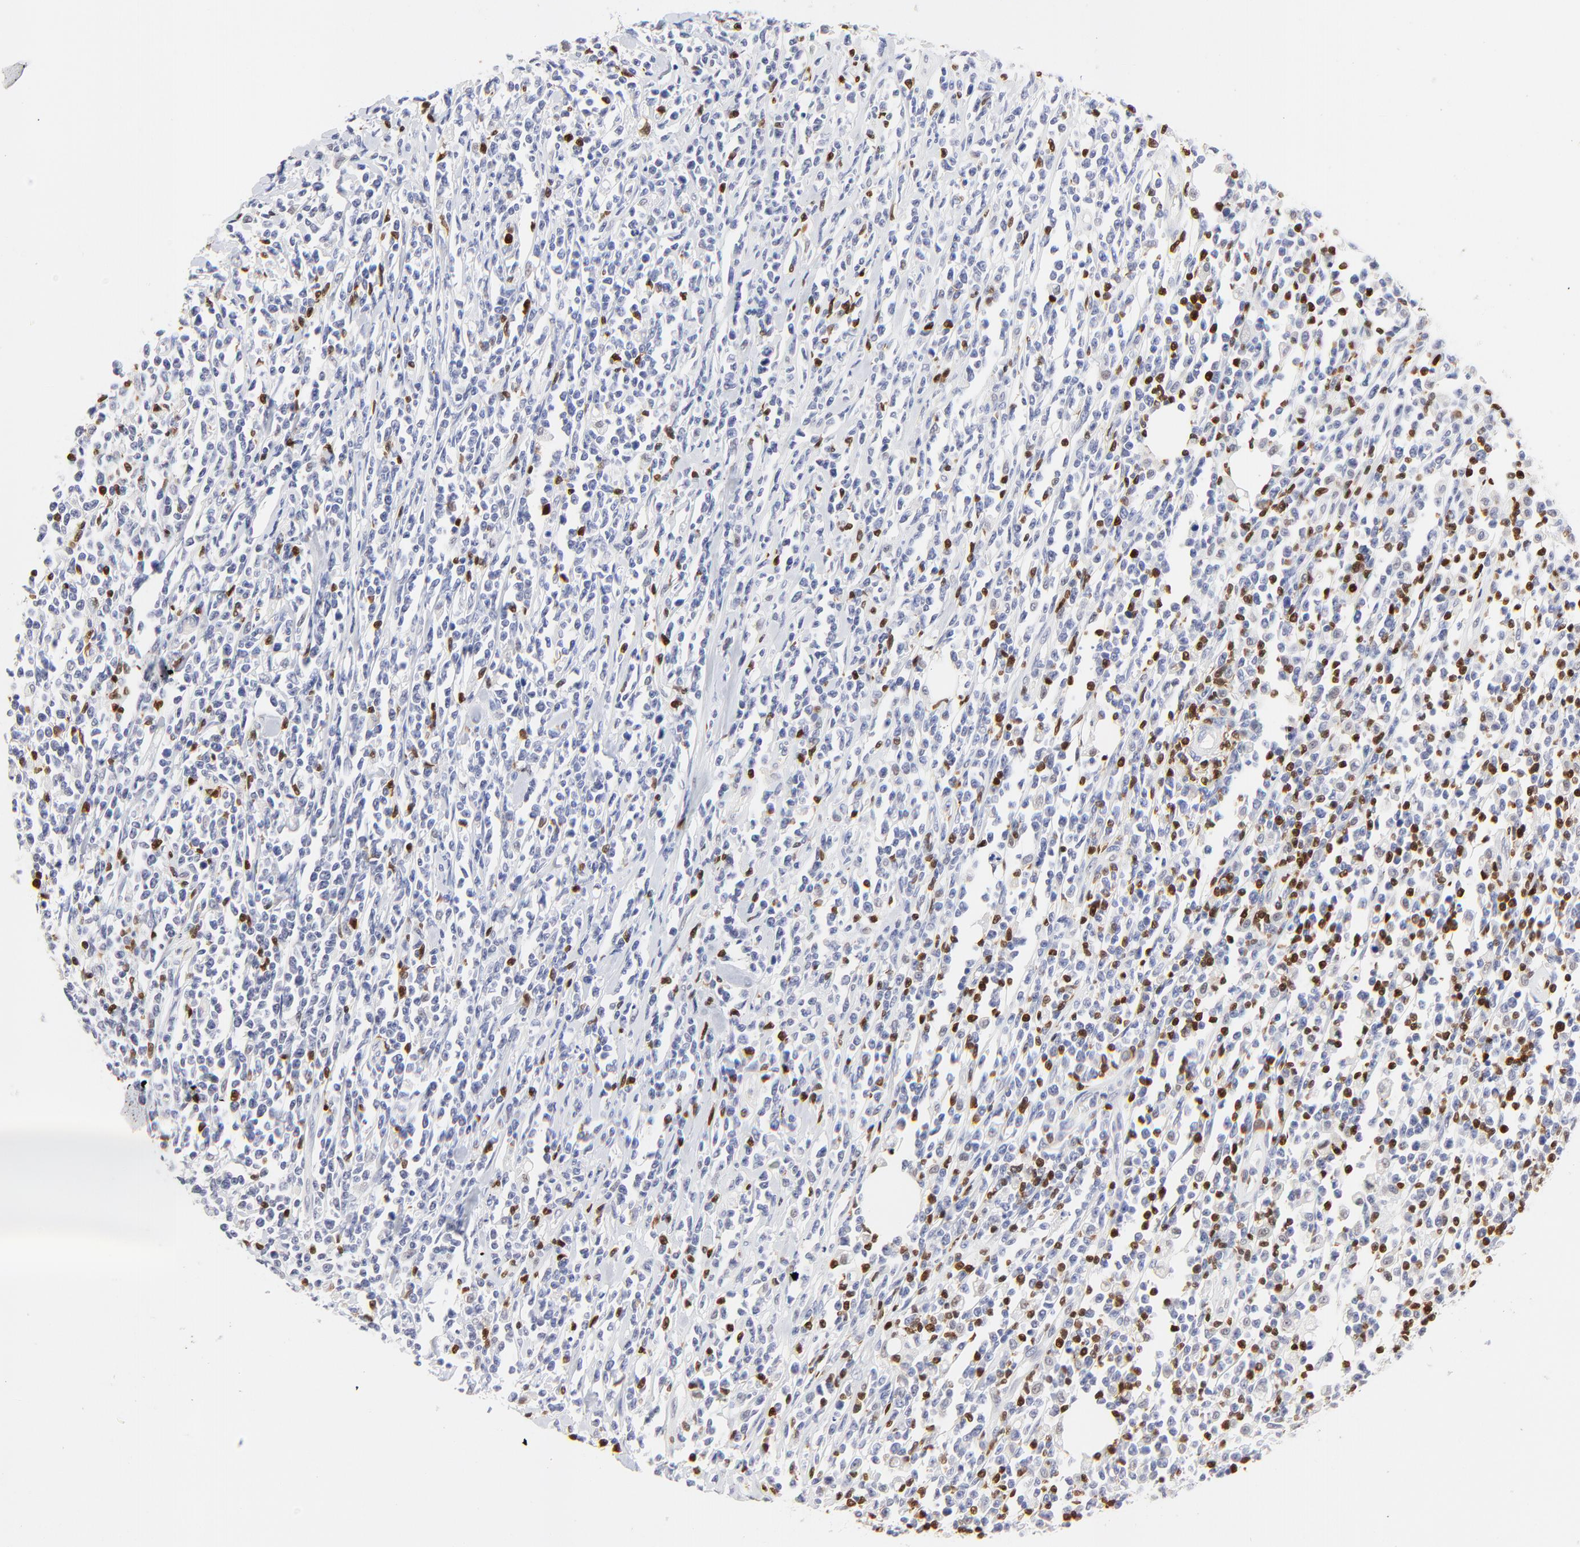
{"staining": {"intensity": "negative", "quantity": "none", "location": "none"}, "tissue": "lymphoma", "cell_type": "Tumor cells", "image_type": "cancer", "snomed": [{"axis": "morphology", "description": "Malignant lymphoma, non-Hodgkin's type, High grade"}, {"axis": "topography", "description": "Colon"}], "caption": "Immunohistochemistry (IHC) histopathology image of human malignant lymphoma, non-Hodgkin's type (high-grade) stained for a protein (brown), which exhibits no positivity in tumor cells. Brightfield microscopy of IHC stained with DAB (brown) and hematoxylin (blue), captured at high magnification.", "gene": "ZAP70", "patient": {"sex": "male", "age": 82}}